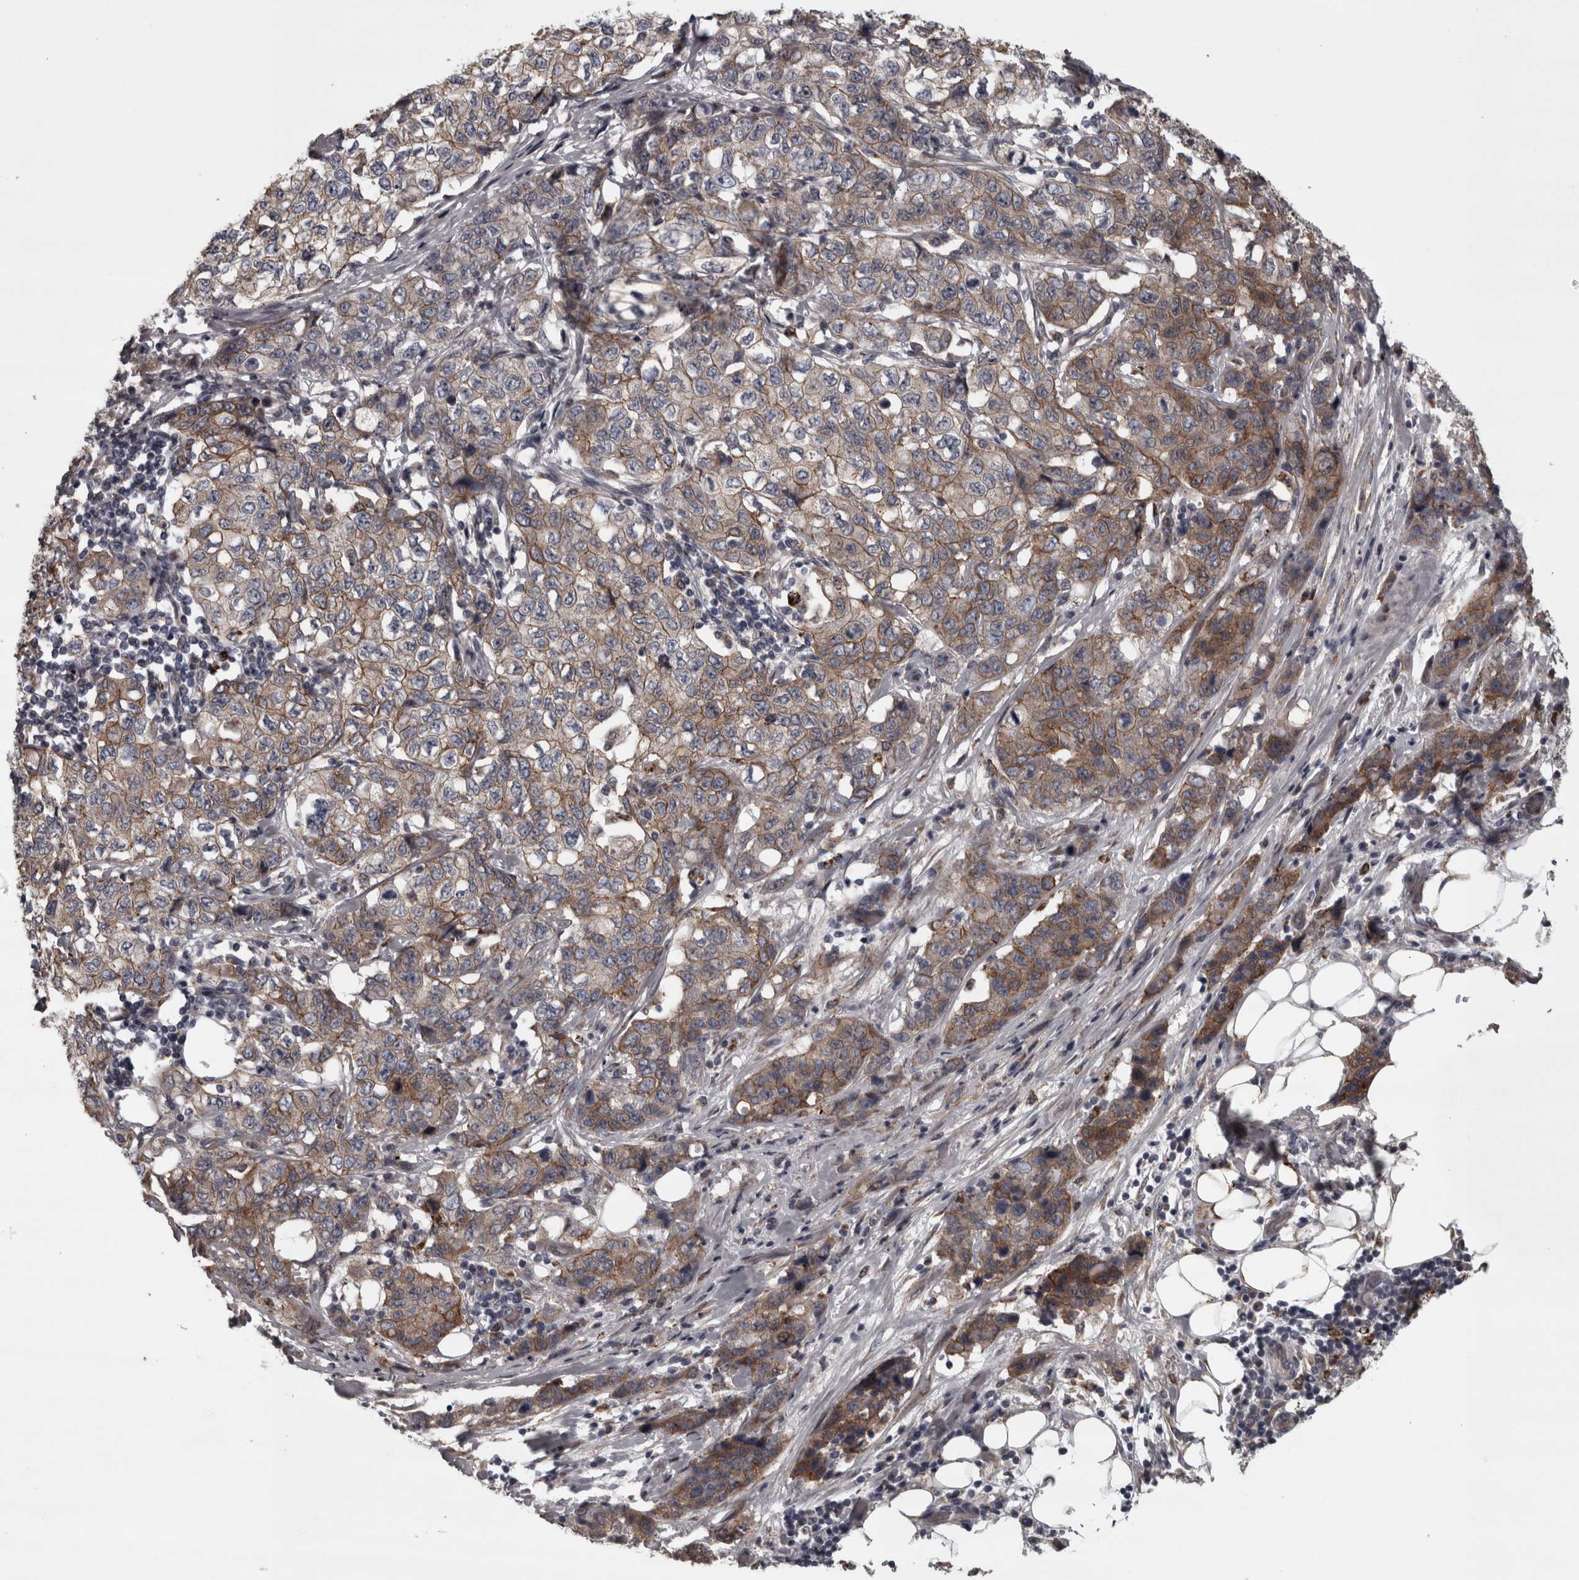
{"staining": {"intensity": "moderate", "quantity": "25%-75%", "location": "cytoplasmic/membranous"}, "tissue": "stomach cancer", "cell_type": "Tumor cells", "image_type": "cancer", "snomed": [{"axis": "morphology", "description": "Adenocarcinoma, NOS"}, {"axis": "topography", "description": "Stomach"}], "caption": "Immunohistochemical staining of human adenocarcinoma (stomach) reveals medium levels of moderate cytoplasmic/membranous protein positivity in about 25%-75% of tumor cells.", "gene": "PCDH17", "patient": {"sex": "male", "age": 48}}